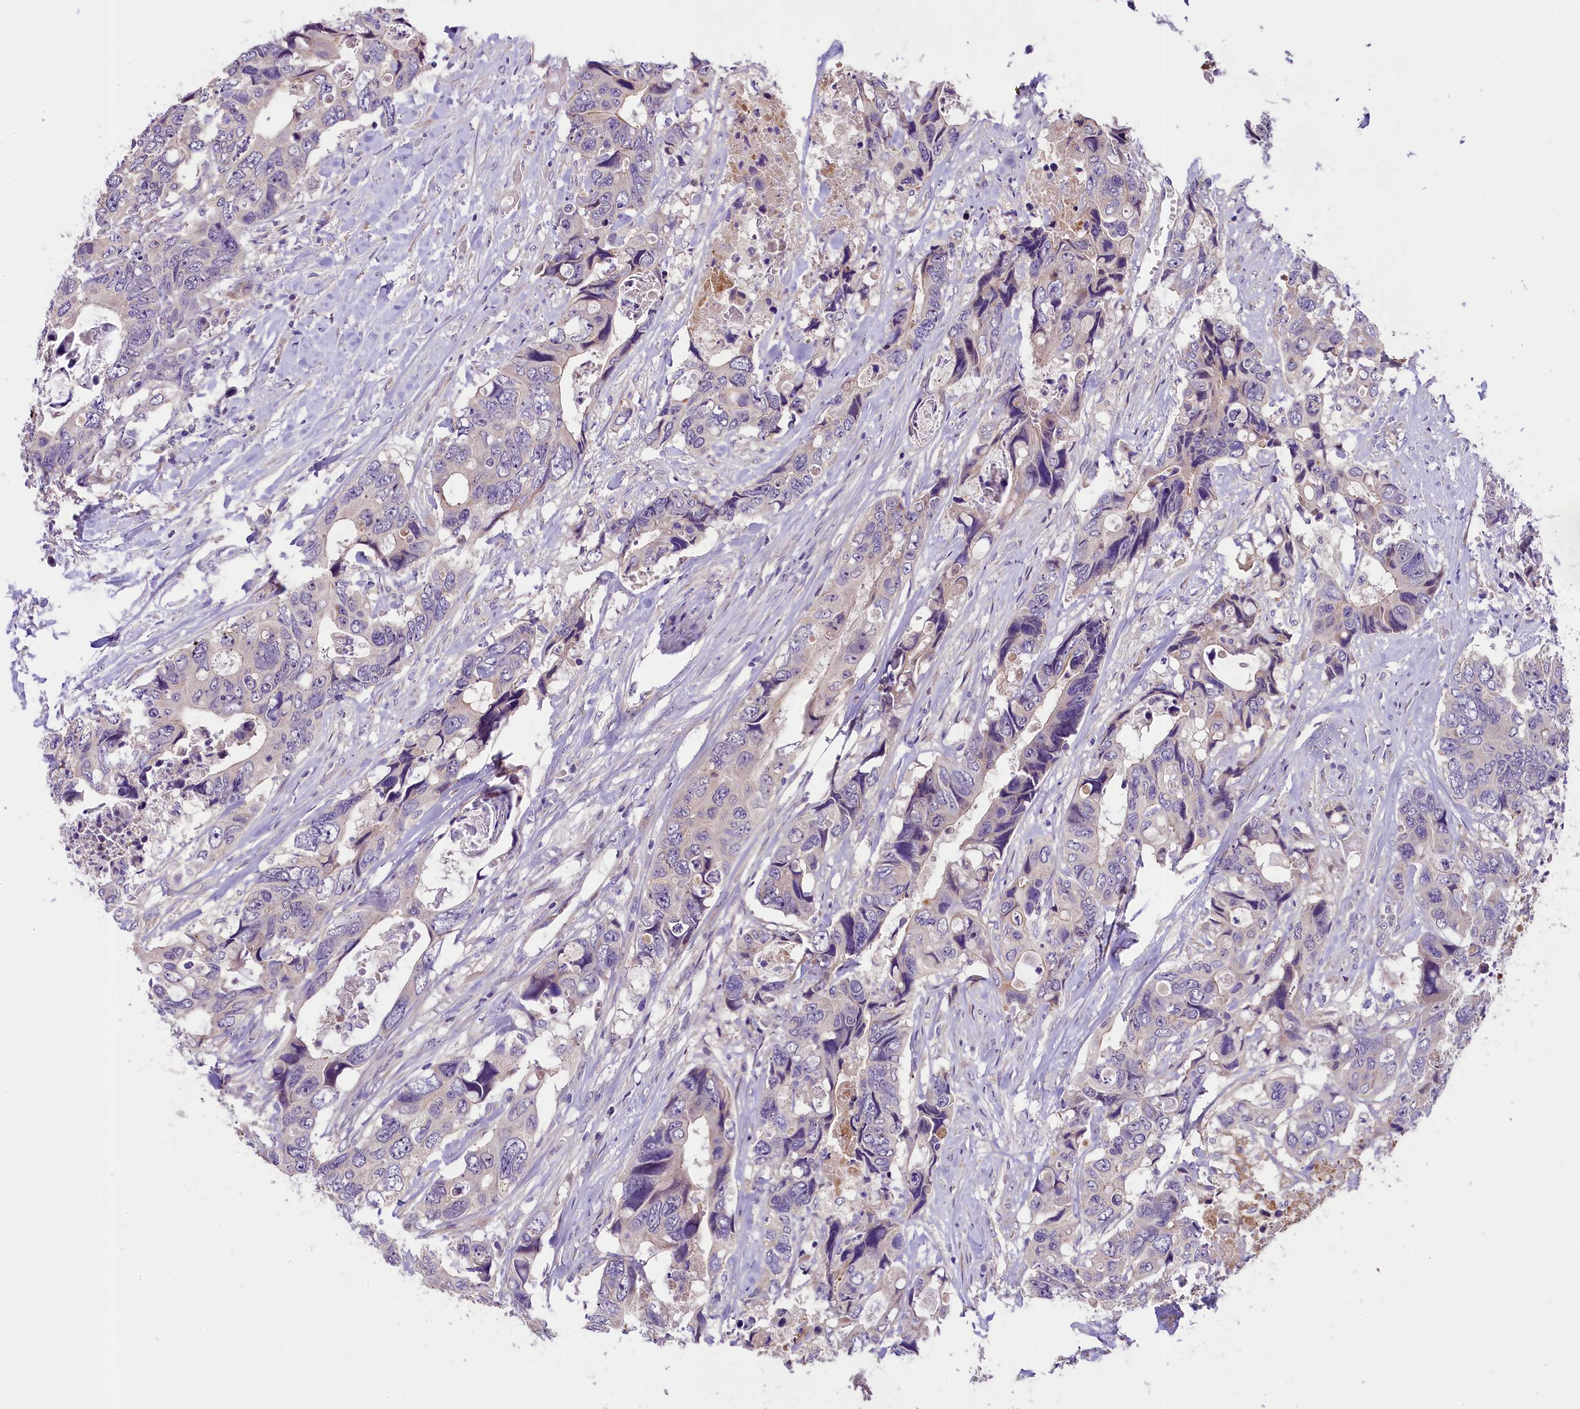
{"staining": {"intensity": "negative", "quantity": "none", "location": "none"}, "tissue": "colorectal cancer", "cell_type": "Tumor cells", "image_type": "cancer", "snomed": [{"axis": "morphology", "description": "Adenocarcinoma, NOS"}, {"axis": "topography", "description": "Rectum"}], "caption": "Tumor cells are negative for protein expression in human colorectal adenocarcinoma. (DAB (3,3'-diaminobenzidine) immunohistochemistry with hematoxylin counter stain).", "gene": "UBXN6", "patient": {"sex": "male", "age": 57}}